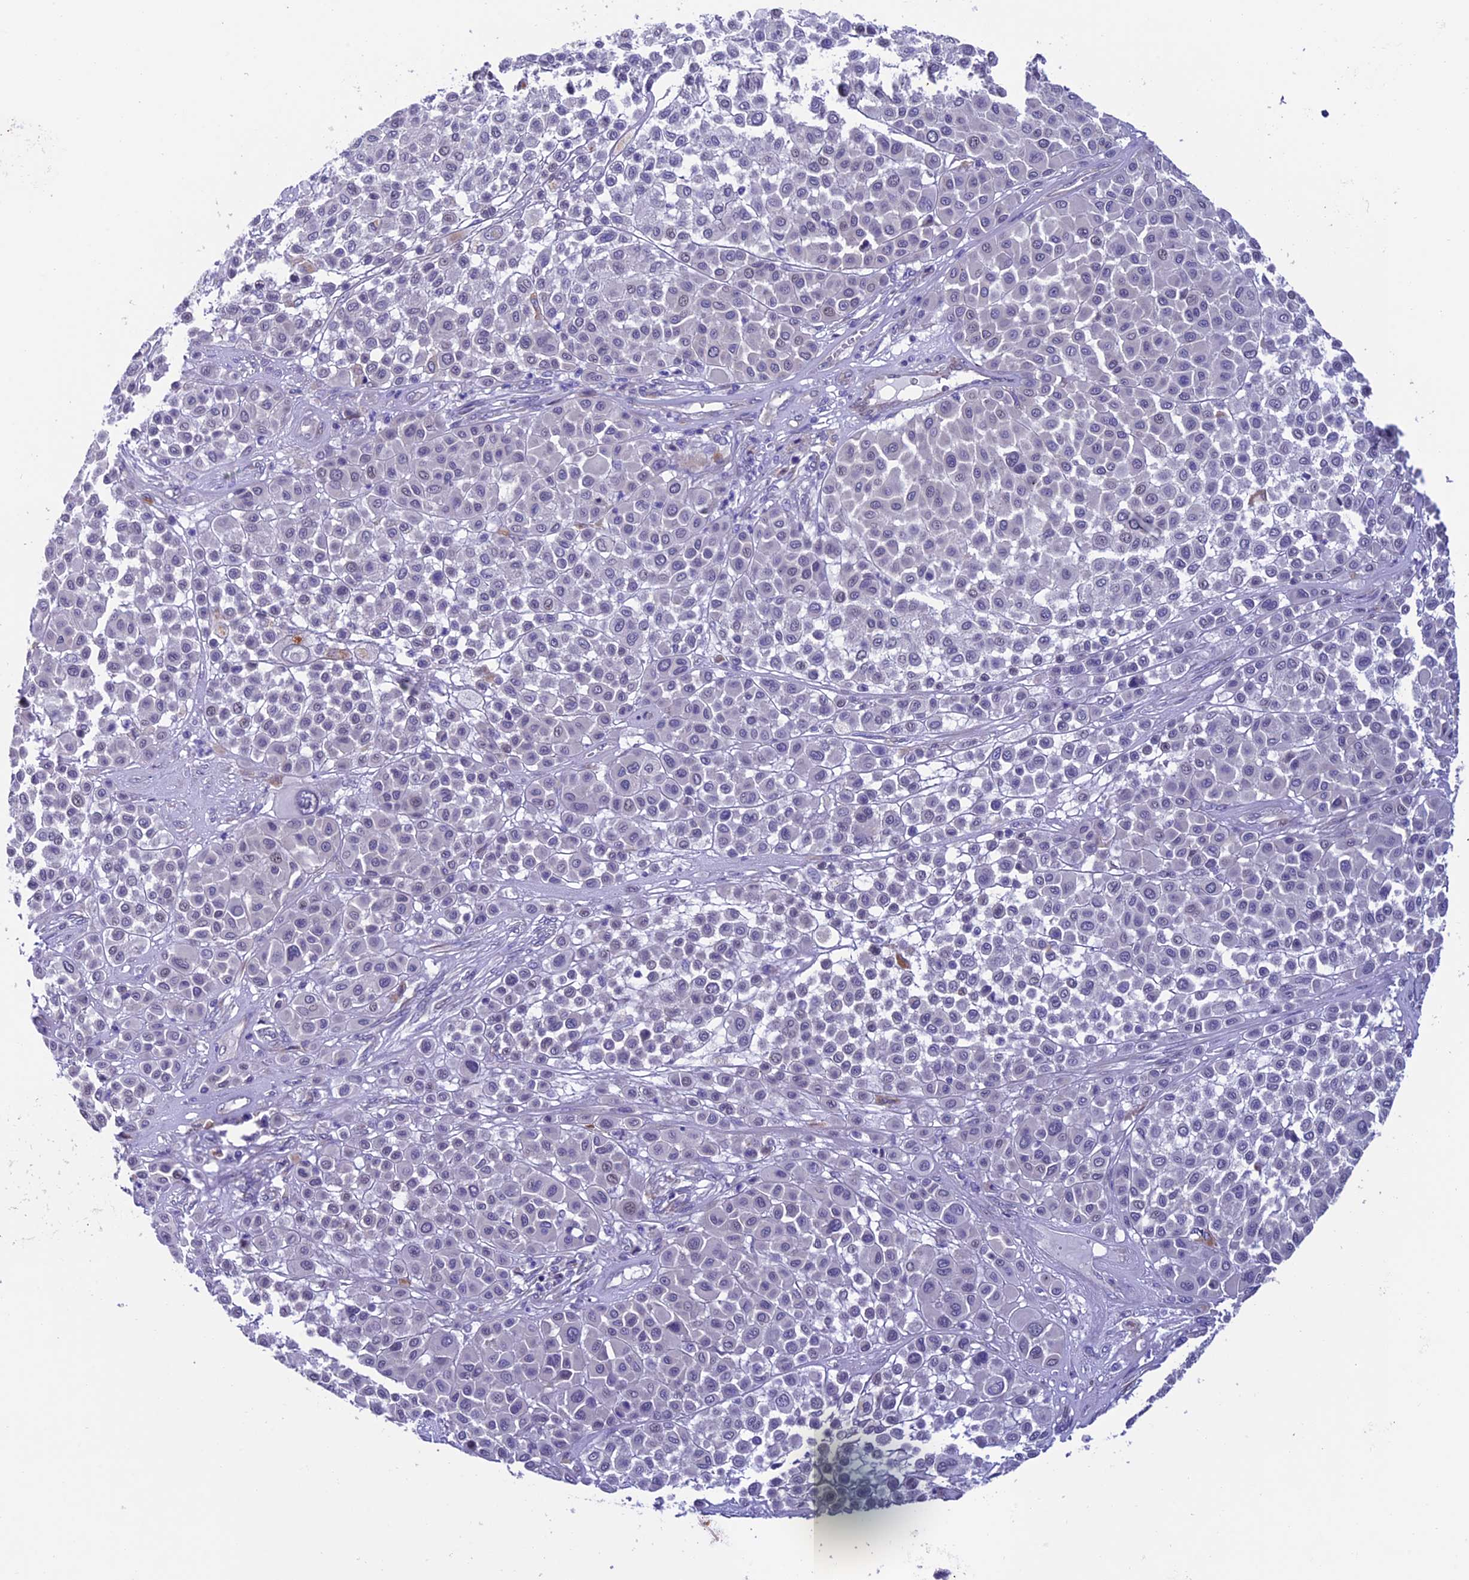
{"staining": {"intensity": "negative", "quantity": "none", "location": "none"}, "tissue": "melanoma", "cell_type": "Tumor cells", "image_type": "cancer", "snomed": [{"axis": "morphology", "description": "Malignant melanoma, Metastatic site"}, {"axis": "topography", "description": "Soft tissue"}], "caption": "Micrograph shows no protein staining in tumor cells of malignant melanoma (metastatic site) tissue.", "gene": "TMEM171", "patient": {"sex": "male", "age": 41}}